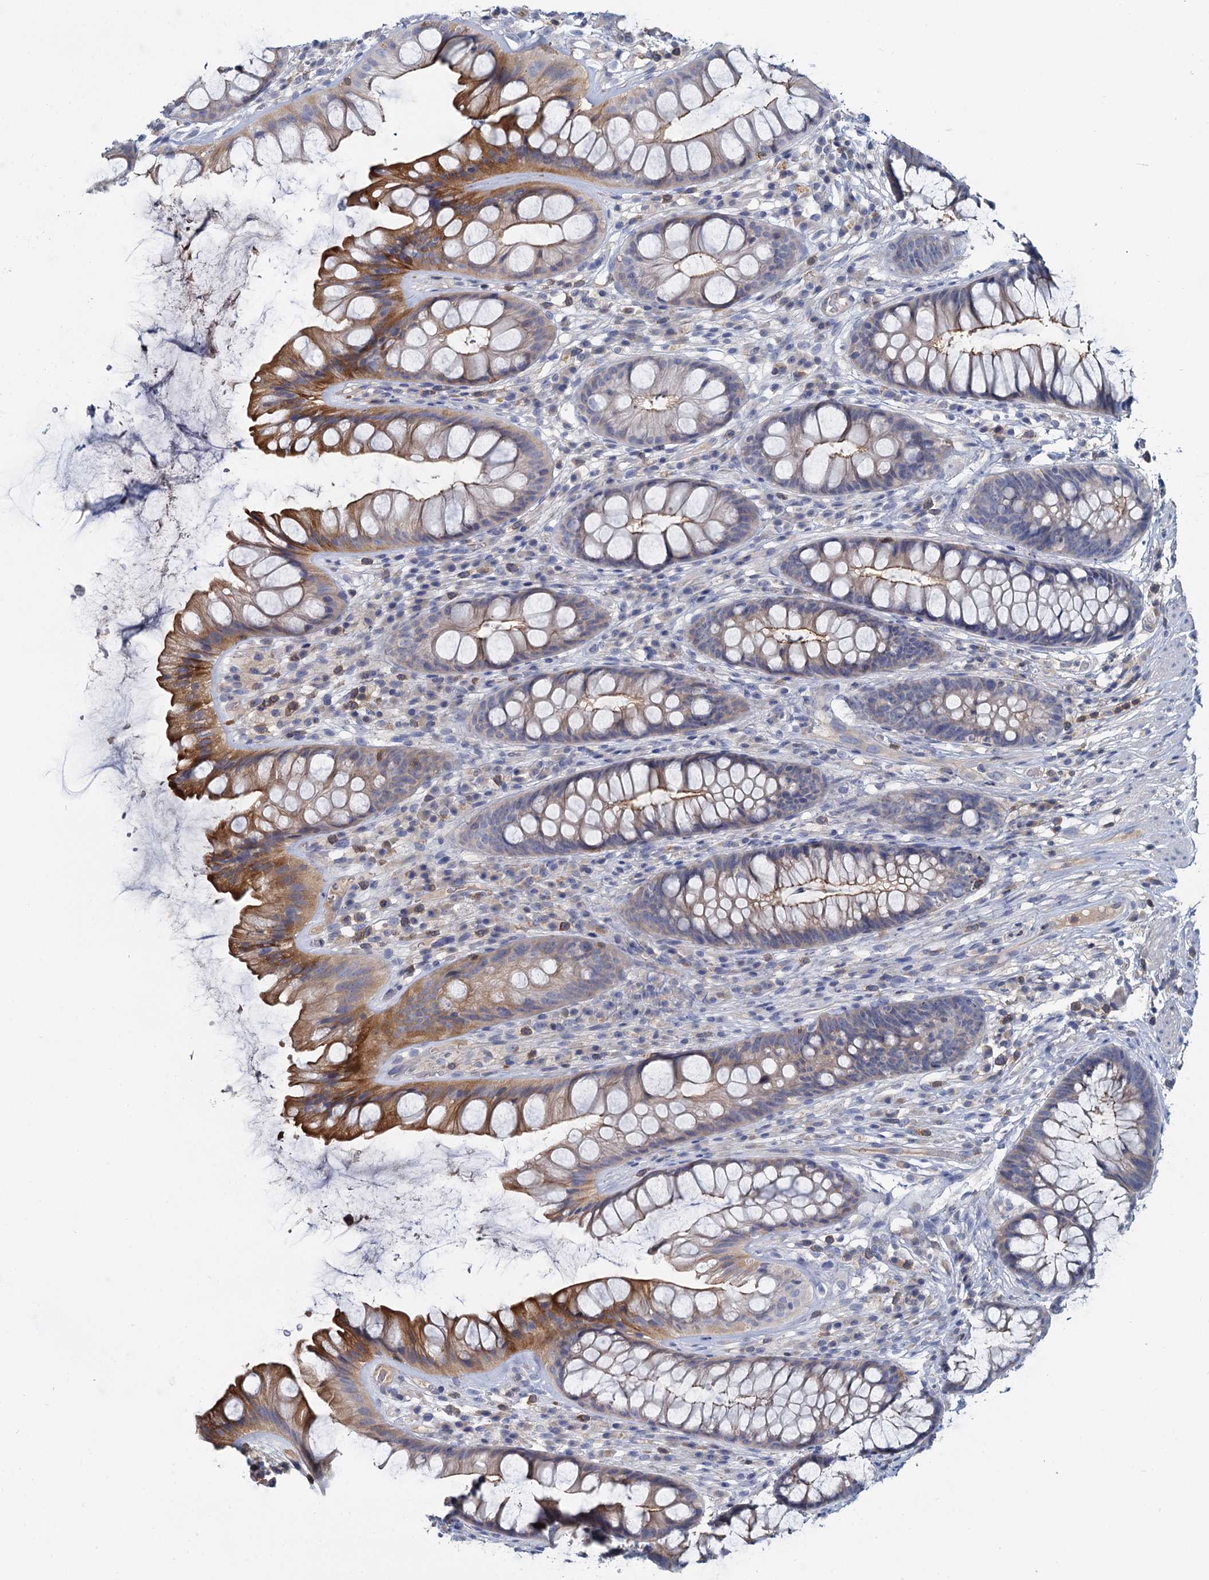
{"staining": {"intensity": "moderate", "quantity": "25%-75%", "location": "cytoplasmic/membranous"}, "tissue": "rectum", "cell_type": "Glandular cells", "image_type": "normal", "snomed": [{"axis": "morphology", "description": "Normal tissue, NOS"}, {"axis": "topography", "description": "Rectum"}], "caption": "This is an image of immunohistochemistry staining of benign rectum, which shows moderate staining in the cytoplasmic/membranous of glandular cells.", "gene": "ACSM3", "patient": {"sex": "male", "age": 74}}